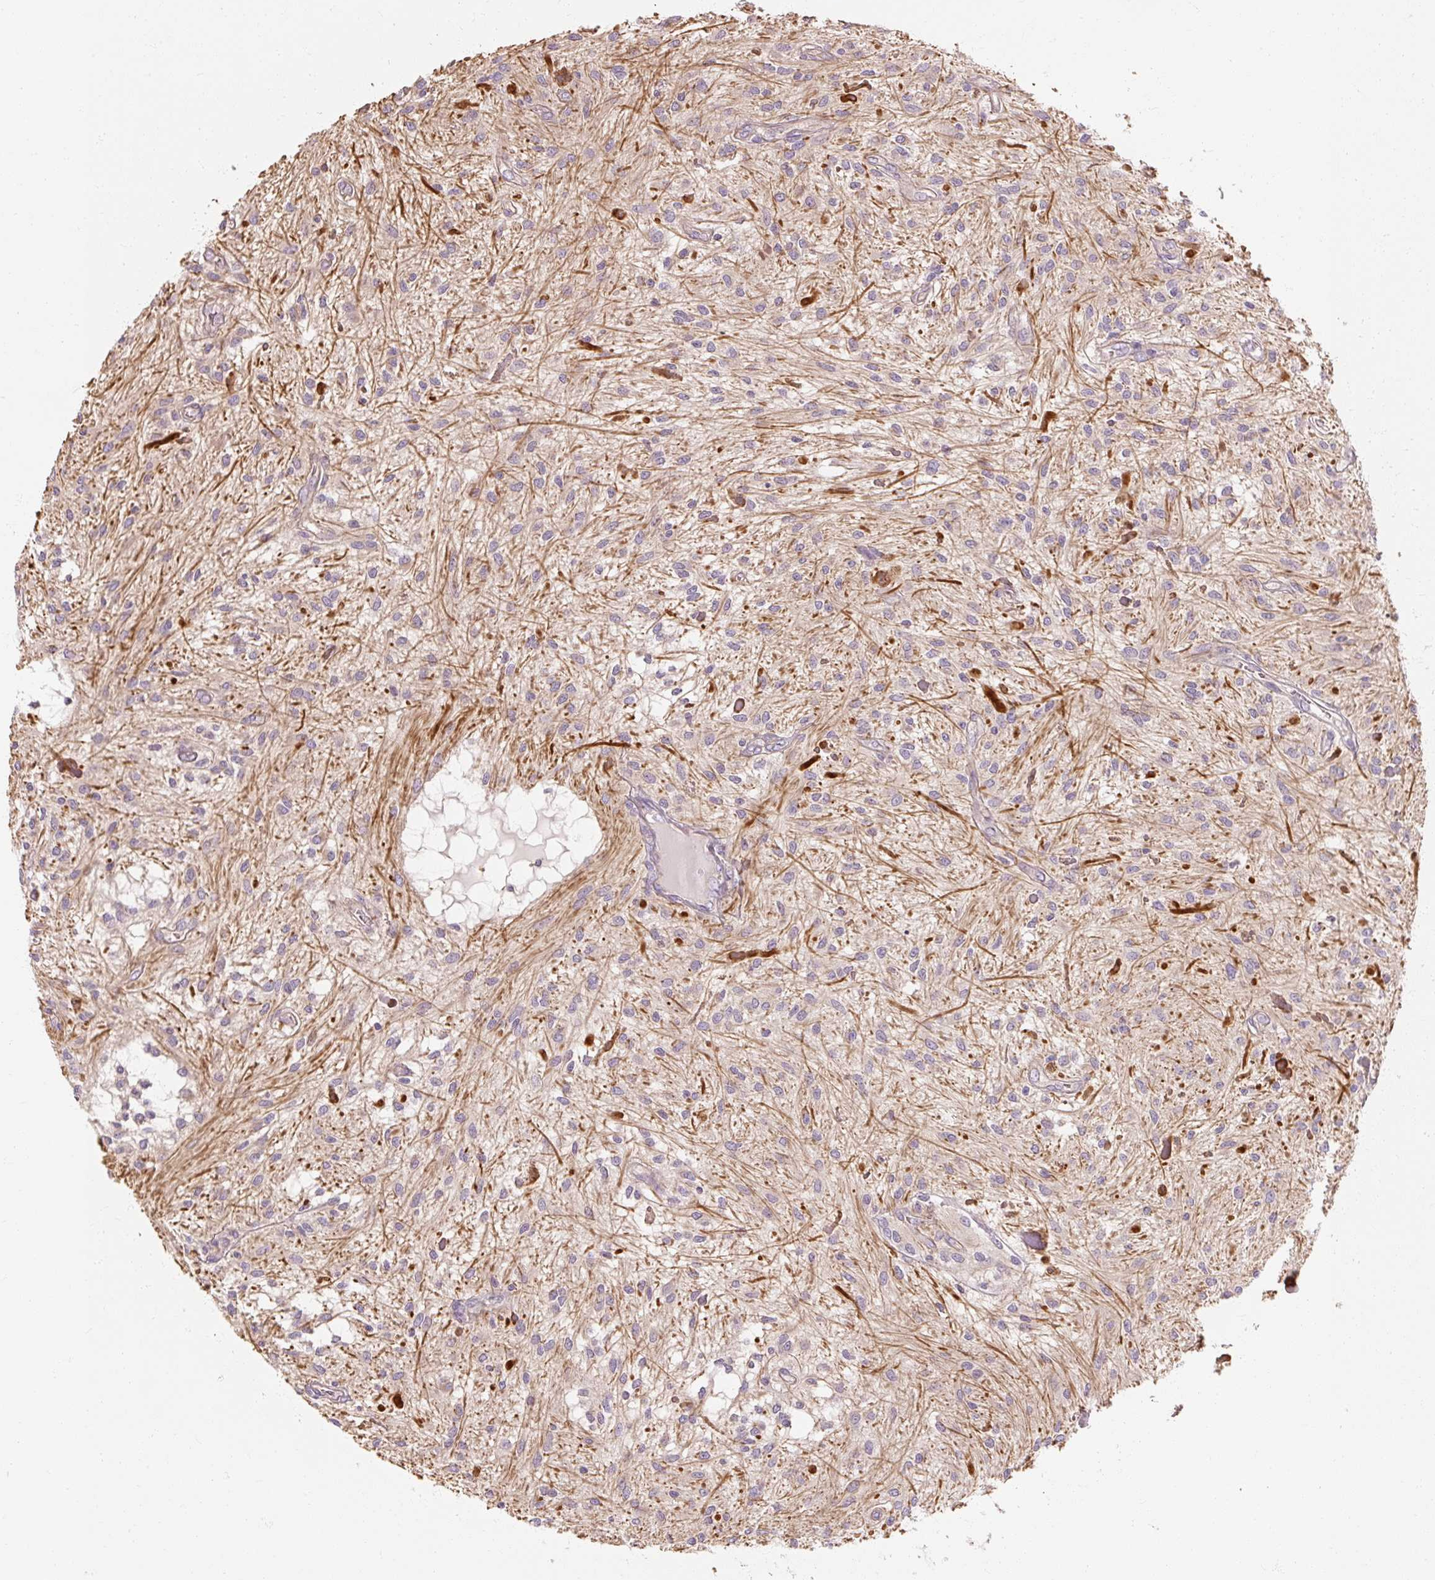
{"staining": {"intensity": "negative", "quantity": "none", "location": "none"}, "tissue": "glioma", "cell_type": "Tumor cells", "image_type": "cancer", "snomed": [{"axis": "morphology", "description": "Glioma, malignant, Low grade"}, {"axis": "topography", "description": "Cerebellum"}], "caption": "The image exhibits no significant staining in tumor cells of glioma. The staining was performed using DAB (3,3'-diaminobenzidine) to visualize the protein expression in brown, while the nuclei were stained in blue with hematoxylin (Magnification: 20x).", "gene": "RB1CC1", "patient": {"sex": "female", "age": 14}}